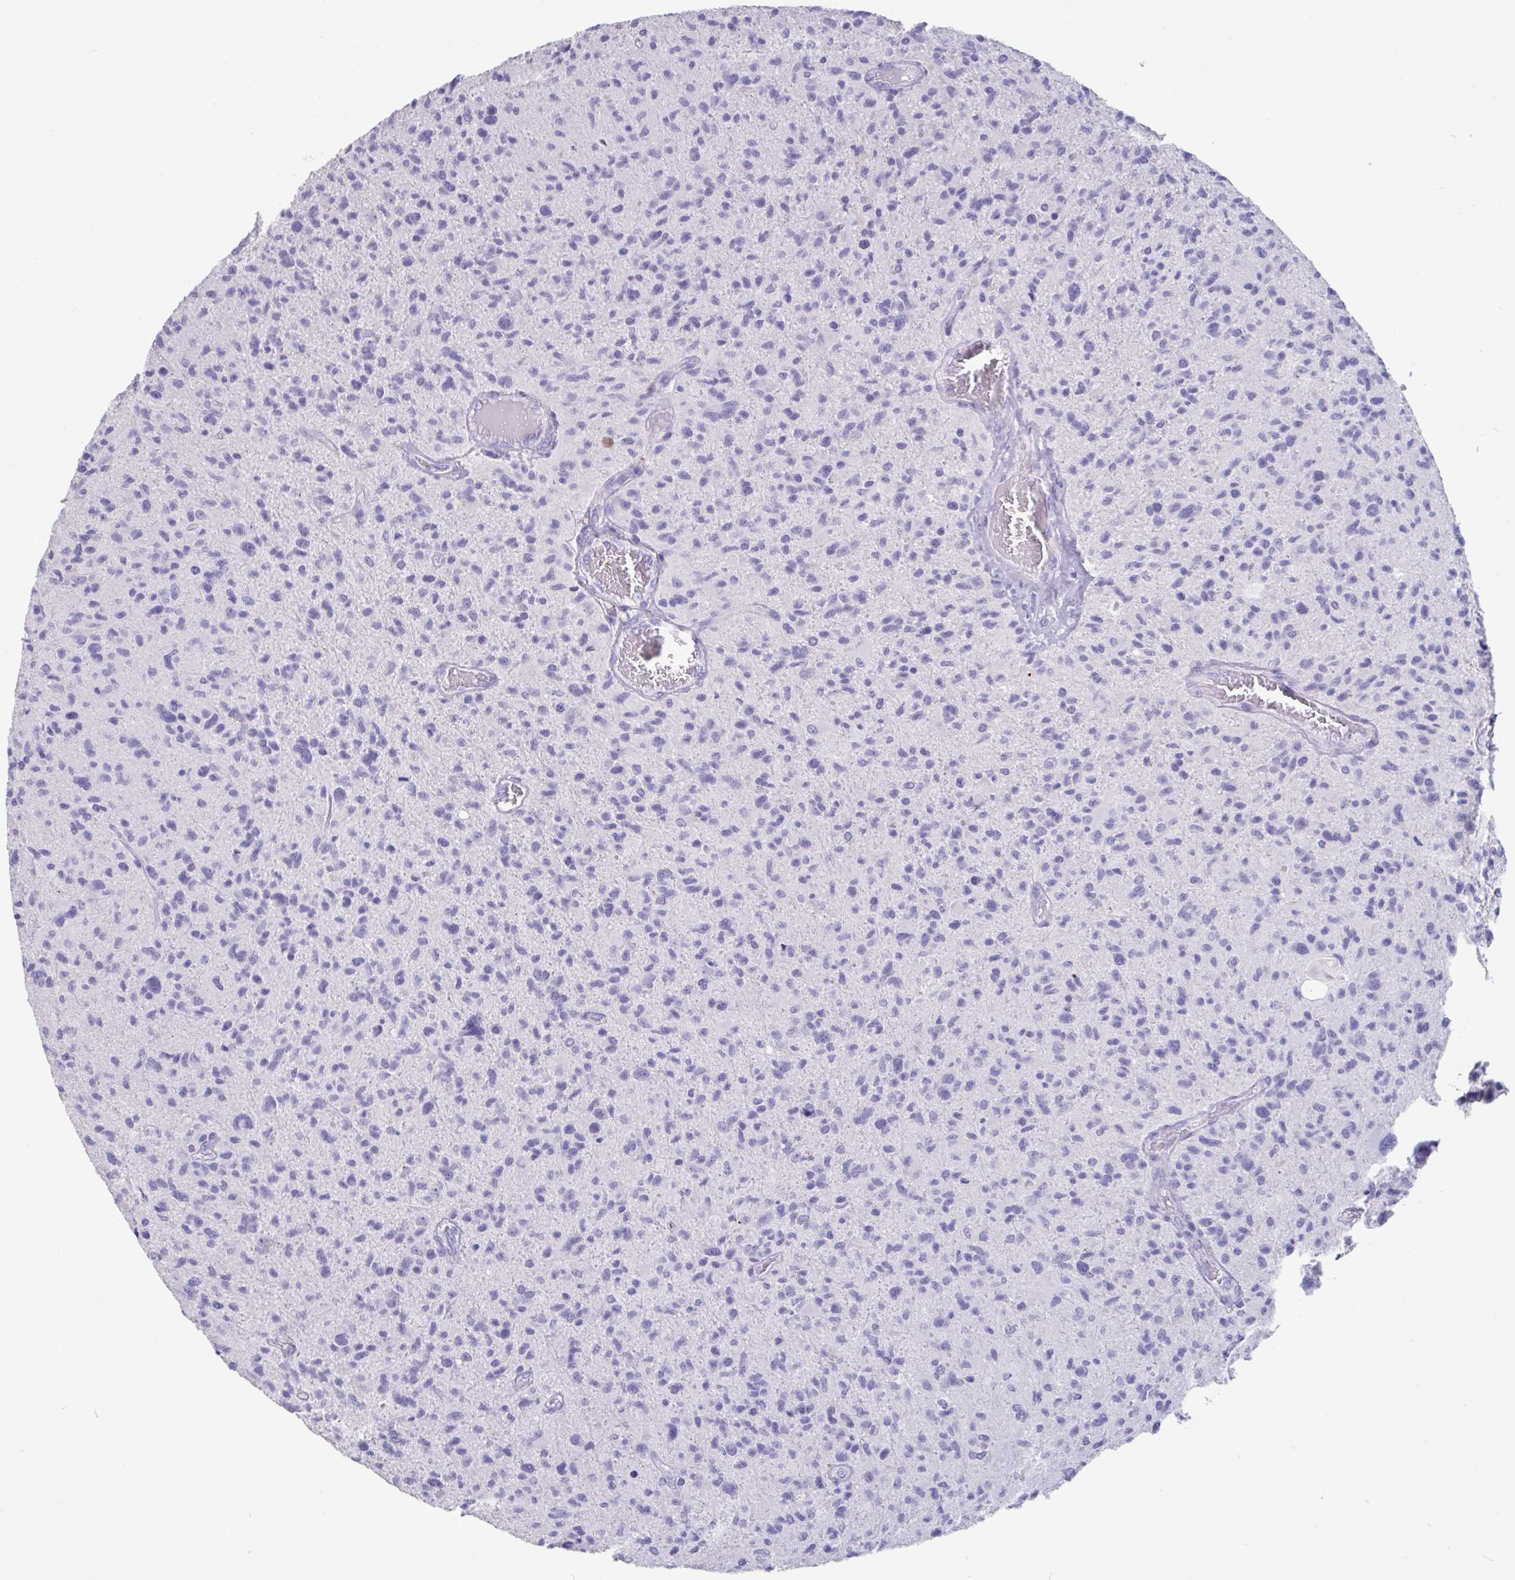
{"staining": {"intensity": "negative", "quantity": "none", "location": "none"}, "tissue": "glioma", "cell_type": "Tumor cells", "image_type": "cancer", "snomed": [{"axis": "morphology", "description": "Glioma, malignant, High grade"}, {"axis": "topography", "description": "Brain"}], "caption": "The IHC image has no significant positivity in tumor cells of glioma tissue.", "gene": "TNNC1", "patient": {"sex": "female", "age": 70}}